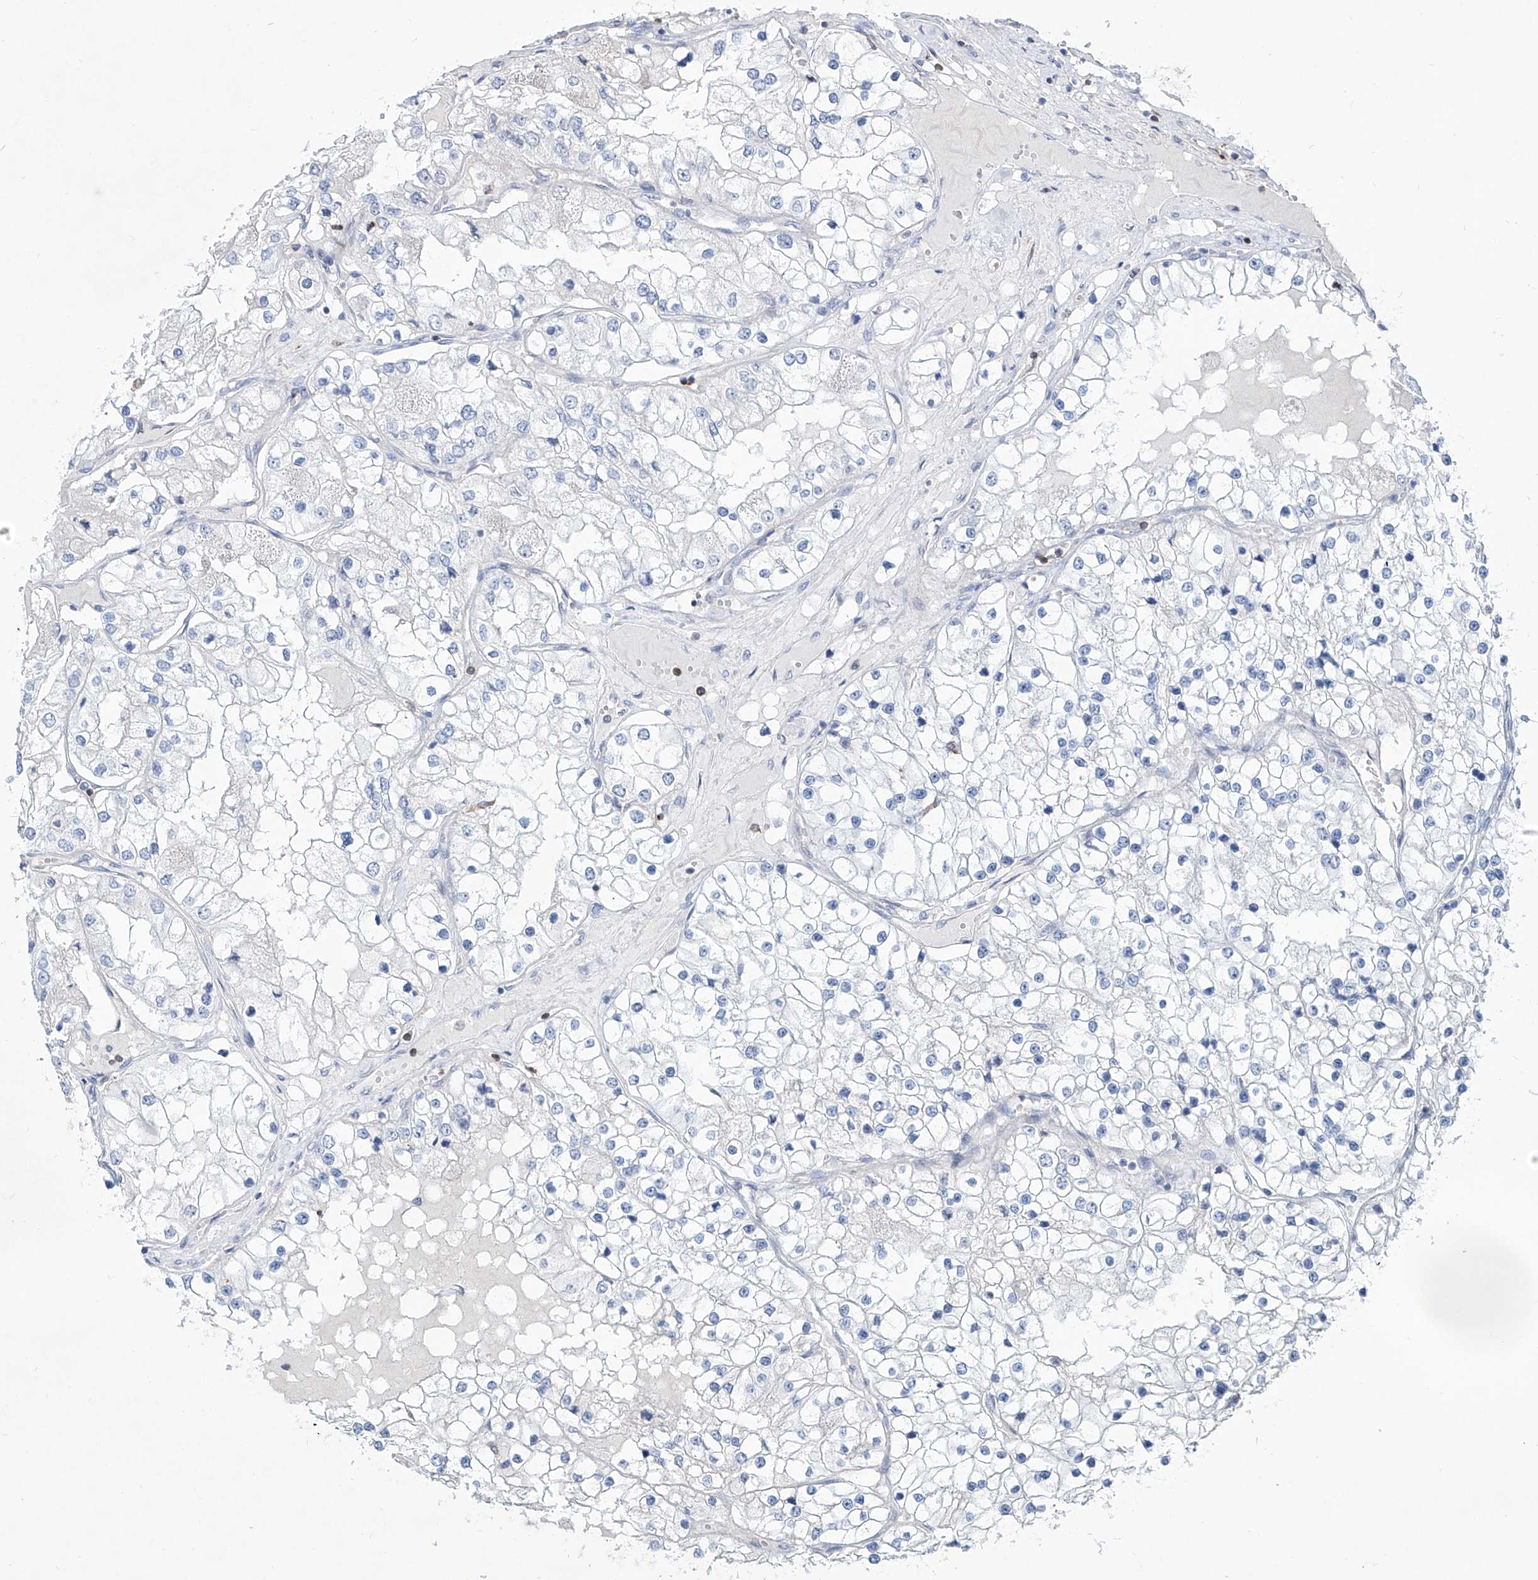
{"staining": {"intensity": "negative", "quantity": "none", "location": "none"}, "tissue": "renal cancer", "cell_type": "Tumor cells", "image_type": "cancer", "snomed": [{"axis": "morphology", "description": "Adenocarcinoma, NOS"}, {"axis": "topography", "description": "Kidney"}], "caption": "This is an immunohistochemistry photomicrograph of renal cancer (adenocarcinoma). There is no expression in tumor cells.", "gene": "ZBTB48", "patient": {"sex": "male", "age": 68}}